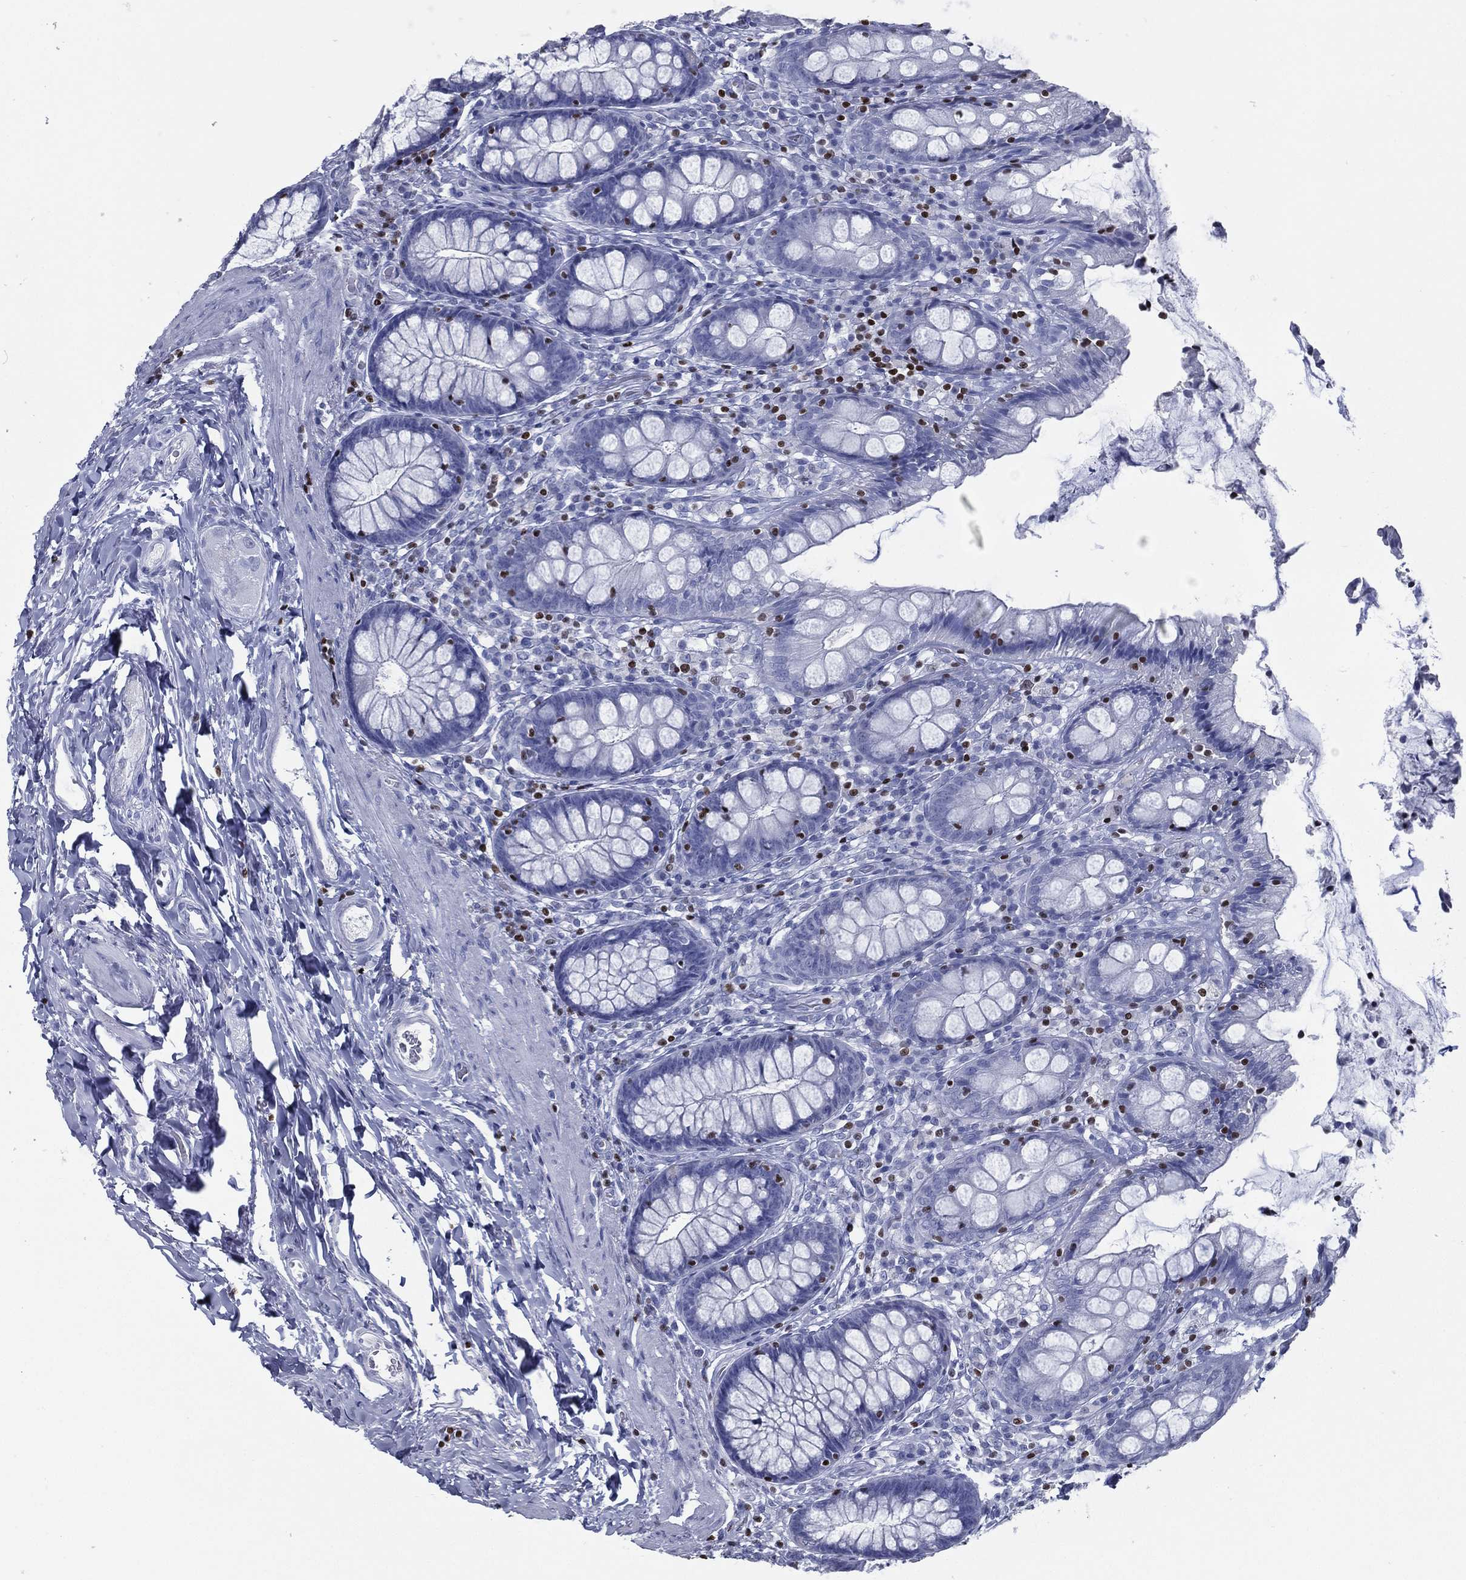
{"staining": {"intensity": "negative", "quantity": "none", "location": "none"}, "tissue": "colon", "cell_type": "Endothelial cells", "image_type": "normal", "snomed": [{"axis": "morphology", "description": "Normal tissue, NOS"}, {"axis": "topography", "description": "Colon"}], "caption": "IHC photomicrograph of unremarkable colon: colon stained with DAB (3,3'-diaminobenzidine) shows no significant protein staining in endothelial cells.", "gene": "PYHIN1", "patient": {"sex": "female", "age": 86}}